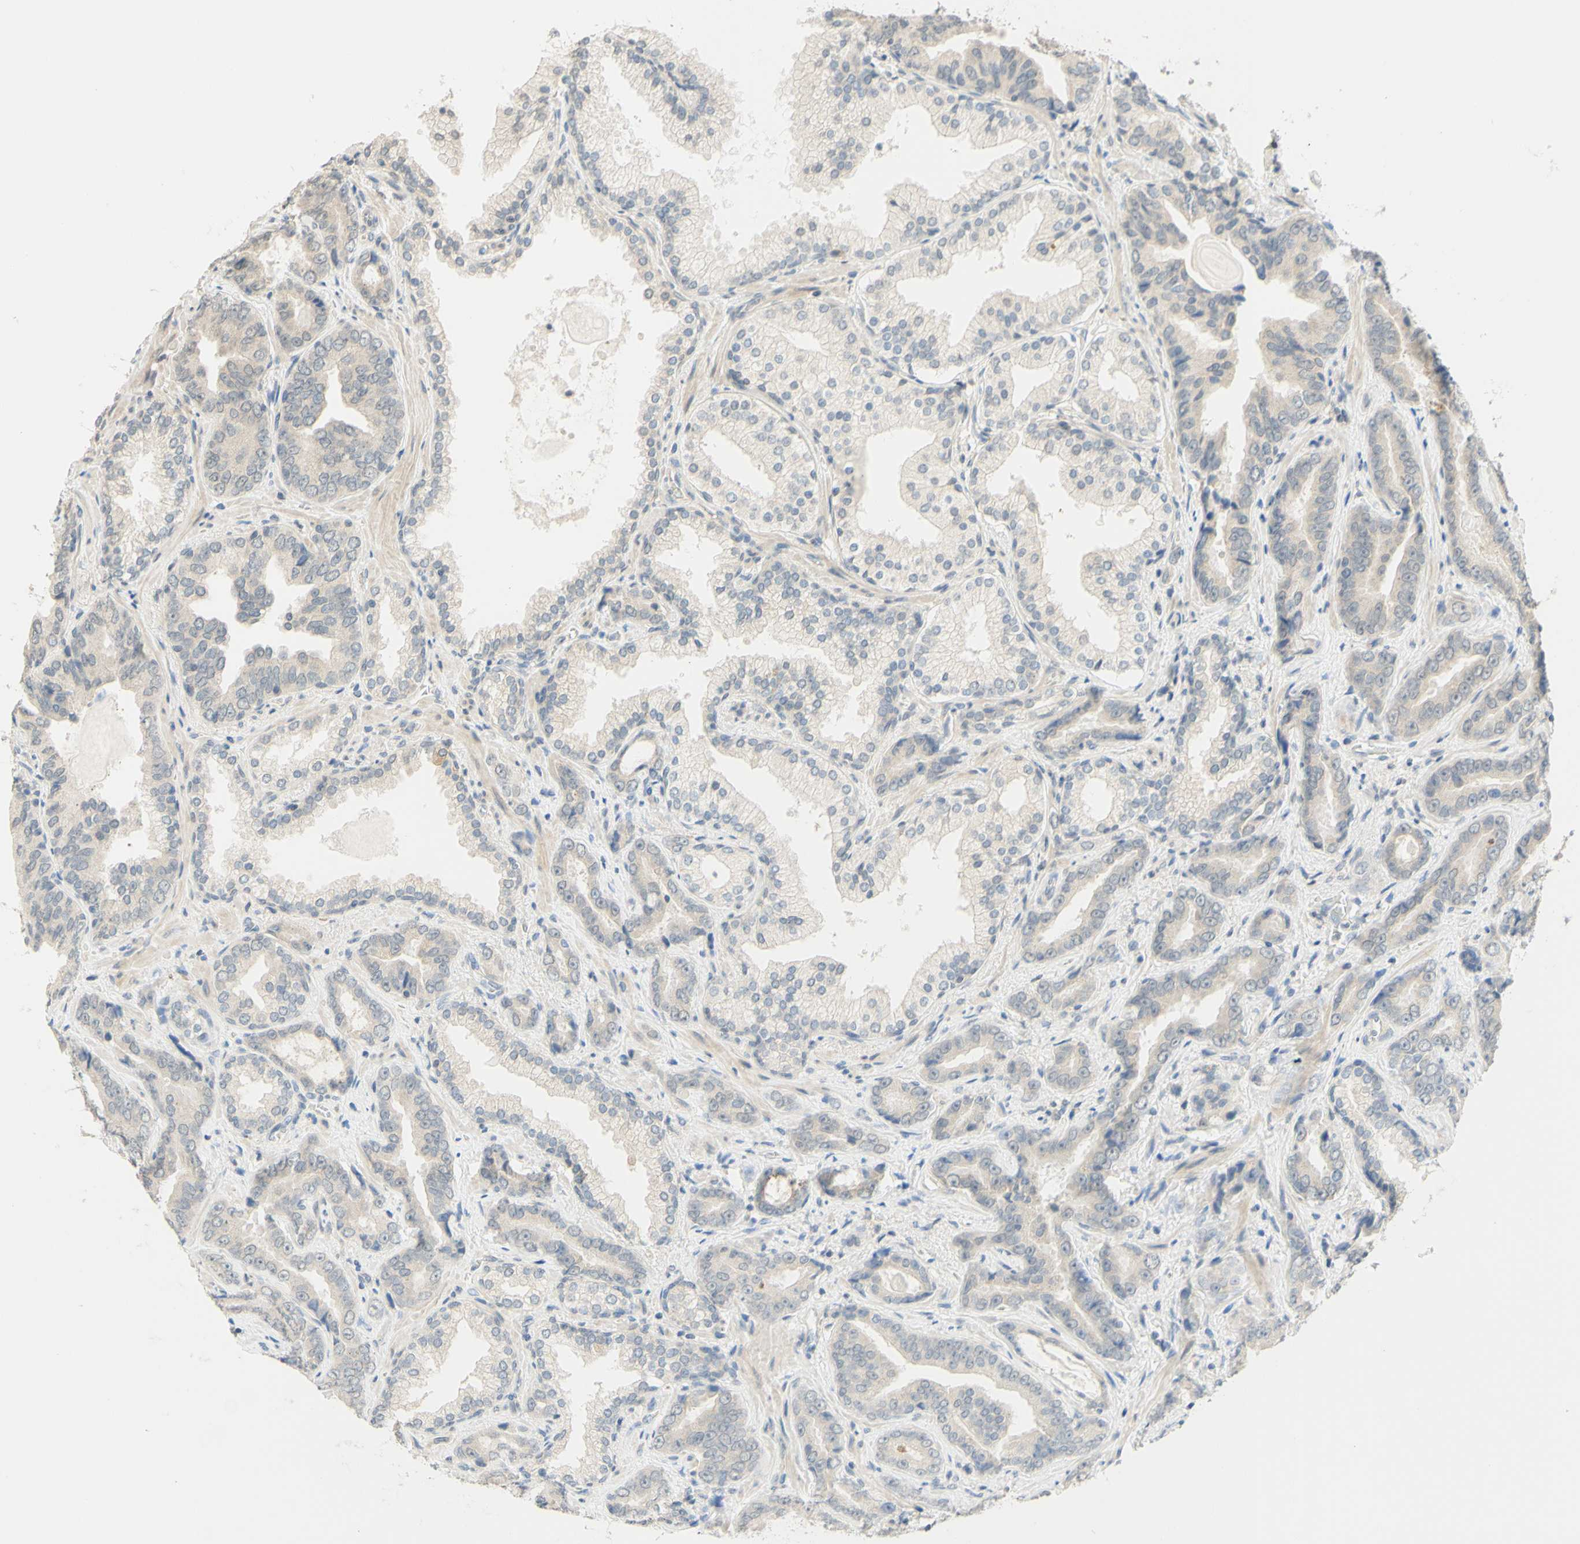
{"staining": {"intensity": "negative", "quantity": "none", "location": "none"}, "tissue": "prostate cancer", "cell_type": "Tumor cells", "image_type": "cancer", "snomed": [{"axis": "morphology", "description": "Adenocarcinoma, Low grade"}, {"axis": "topography", "description": "Prostate"}], "caption": "DAB (3,3'-diaminobenzidine) immunohistochemical staining of prostate cancer (adenocarcinoma (low-grade)) exhibits no significant expression in tumor cells.", "gene": "MAG", "patient": {"sex": "male", "age": 60}}